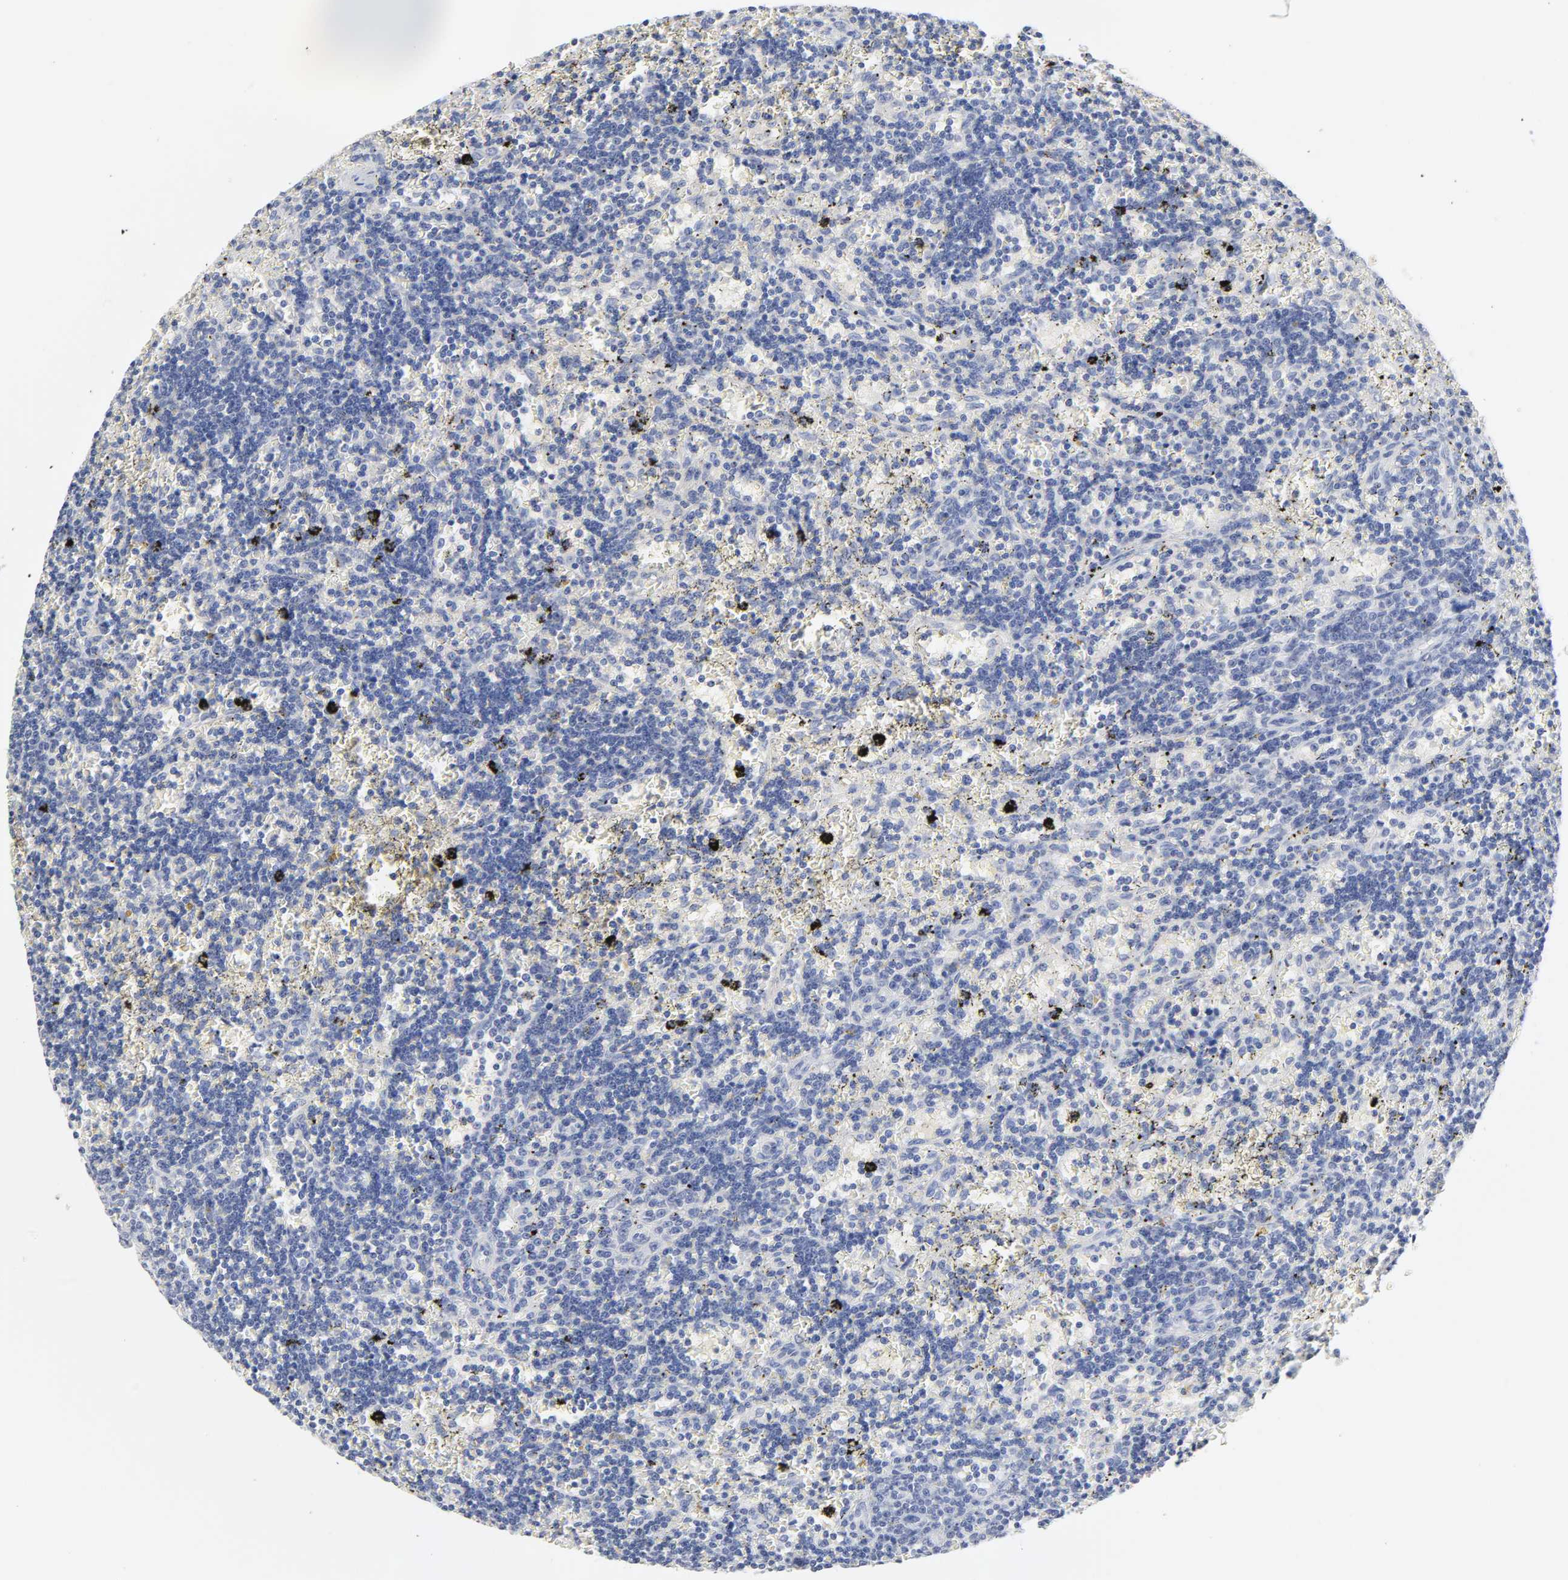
{"staining": {"intensity": "negative", "quantity": "none", "location": "none"}, "tissue": "lymphoma", "cell_type": "Tumor cells", "image_type": "cancer", "snomed": [{"axis": "morphology", "description": "Malignant lymphoma, non-Hodgkin's type, Low grade"}, {"axis": "topography", "description": "Spleen"}], "caption": "This is a photomicrograph of immunohistochemistry (IHC) staining of lymphoma, which shows no staining in tumor cells.", "gene": "ROCK1", "patient": {"sex": "male", "age": 60}}